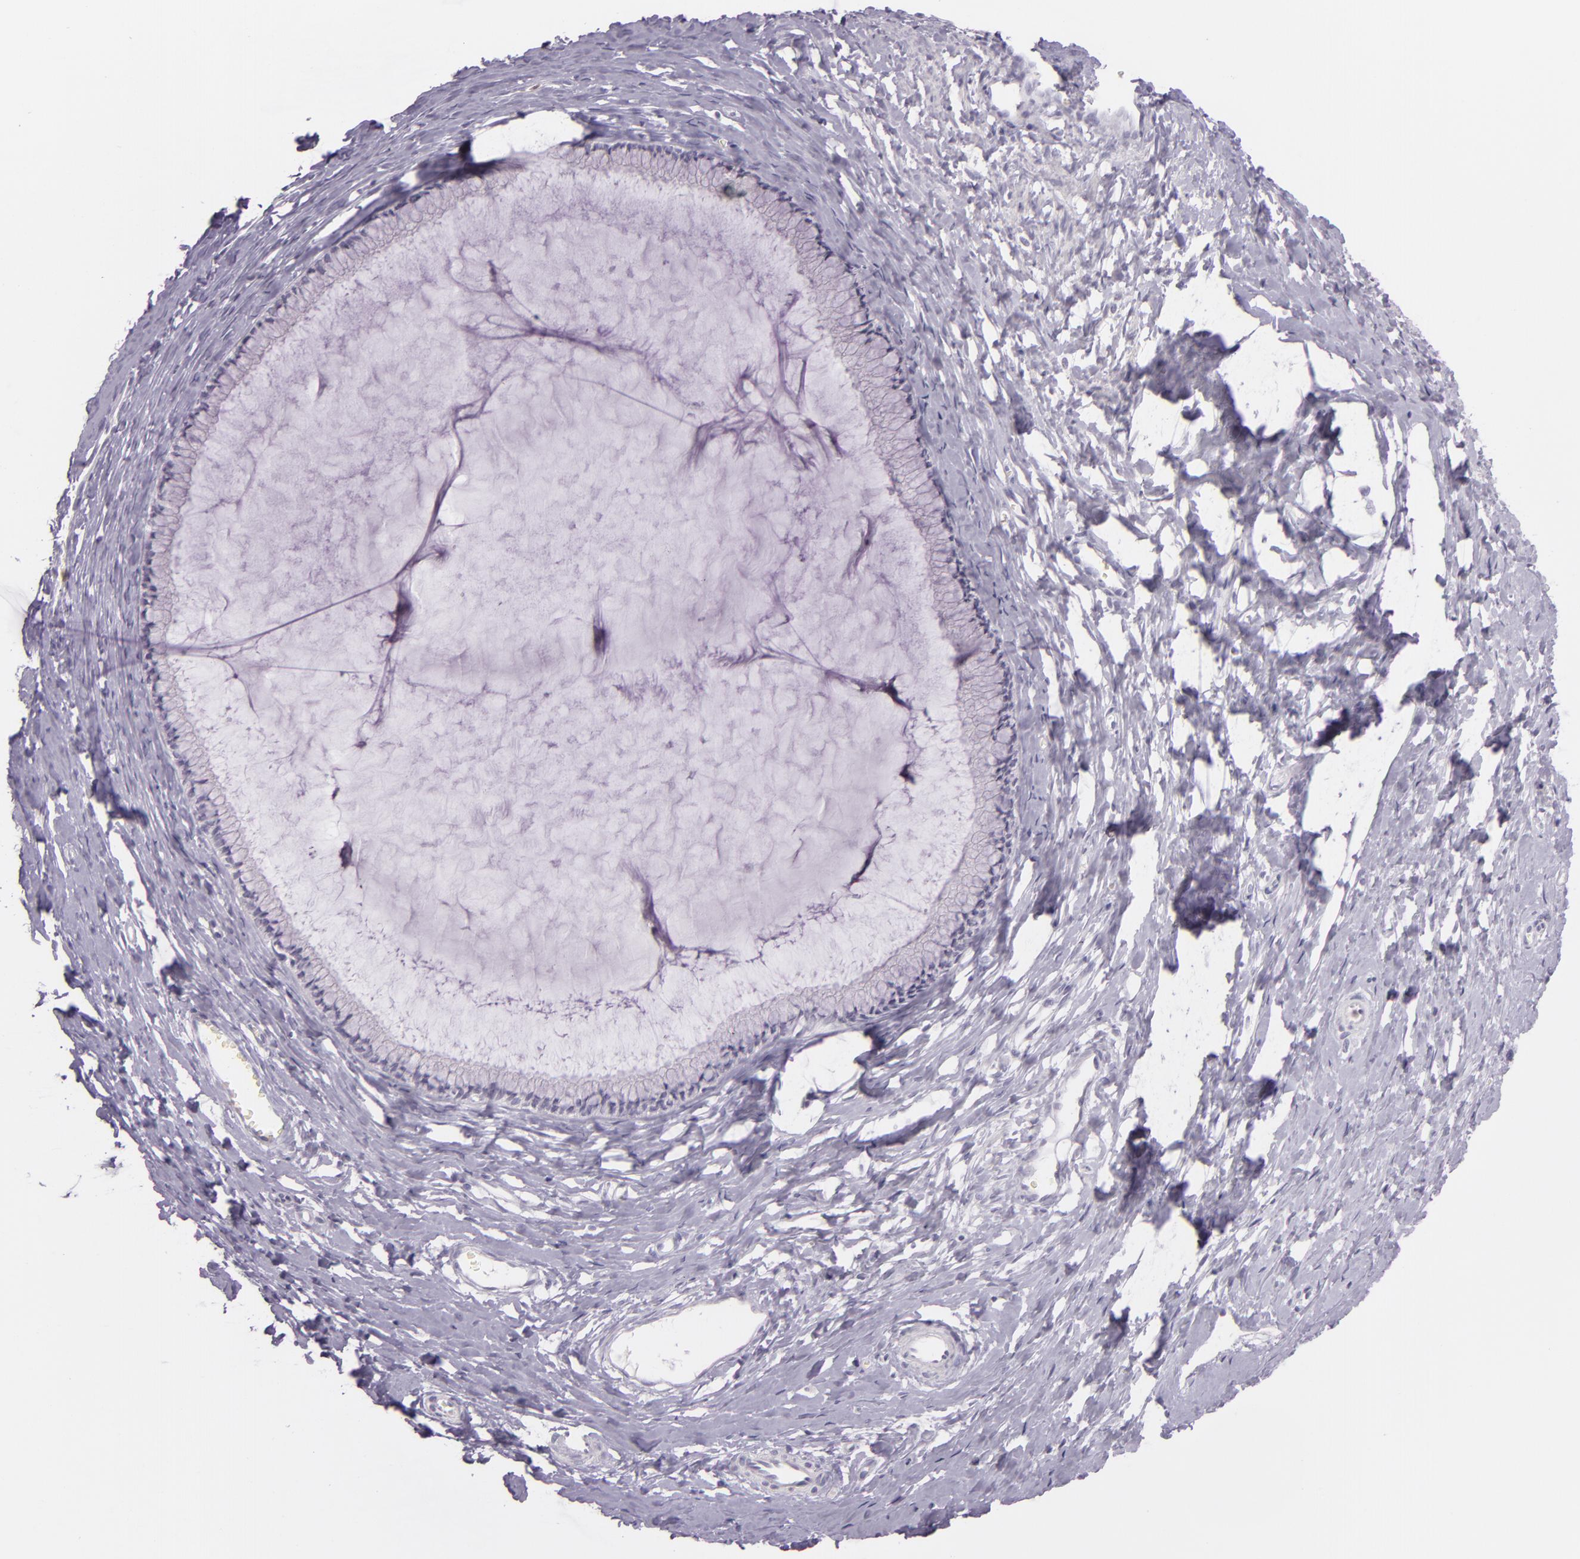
{"staining": {"intensity": "negative", "quantity": "none", "location": "none"}, "tissue": "cervix", "cell_type": "Glandular cells", "image_type": "normal", "snomed": [{"axis": "morphology", "description": "Normal tissue, NOS"}, {"axis": "topography", "description": "Cervix"}], "caption": "High magnification brightfield microscopy of benign cervix stained with DAB (3,3'-diaminobenzidine) (brown) and counterstained with hematoxylin (blue): glandular cells show no significant expression.", "gene": "CBS", "patient": {"sex": "female", "age": 40}}